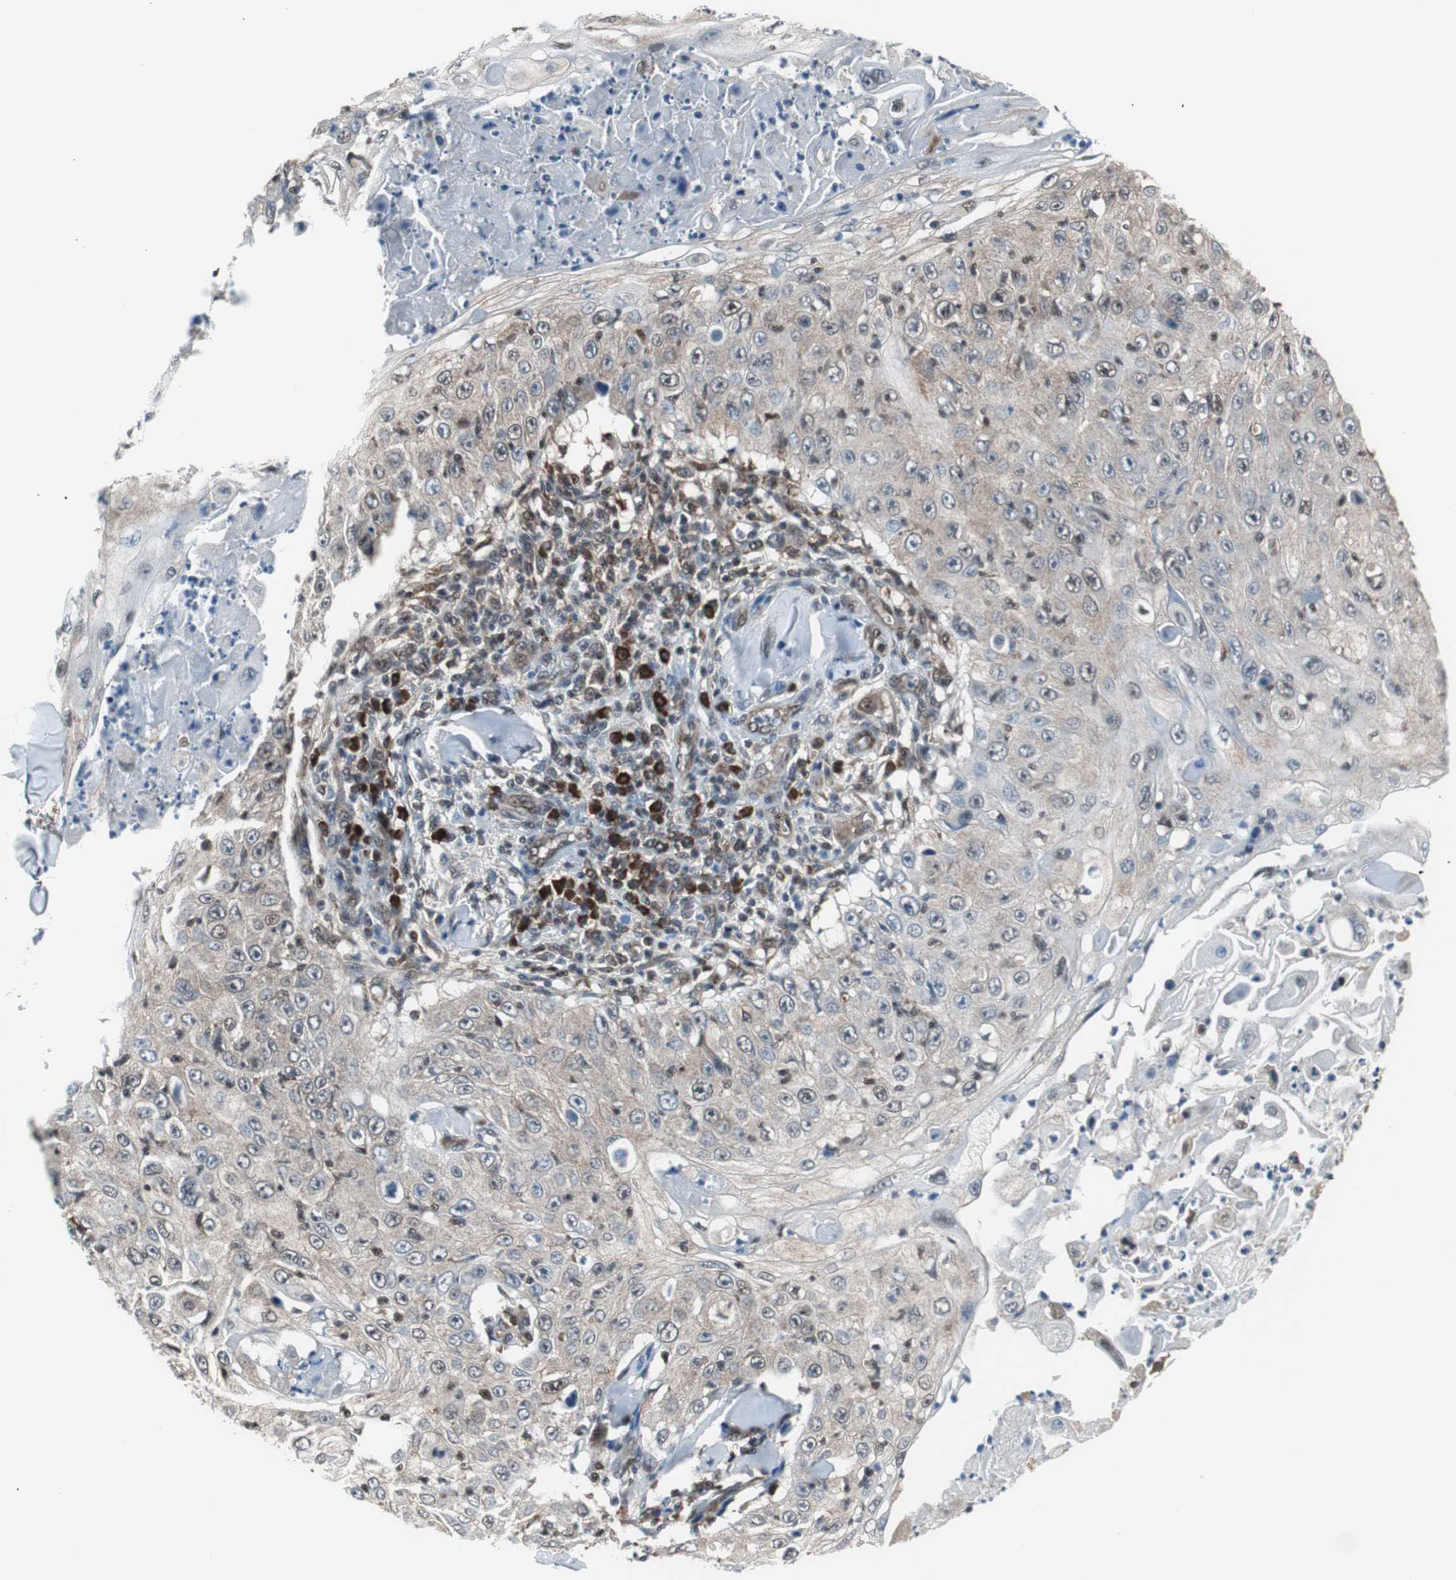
{"staining": {"intensity": "weak", "quantity": ">75%", "location": "cytoplasmic/membranous"}, "tissue": "skin cancer", "cell_type": "Tumor cells", "image_type": "cancer", "snomed": [{"axis": "morphology", "description": "Squamous cell carcinoma, NOS"}, {"axis": "topography", "description": "Skin"}], "caption": "Immunohistochemistry staining of skin squamous cell carcinoma, which shows low levels of weak cytoplasmic/membranous expression in about >75% of tumor cells indicating weak cytoplasmic/membranous protein positivity. The staining was performed using DAB (3,3'-diaminobenzidine) (brown) for protein detection and nuclei were counterstained in hematoxylin (blue).", "gene": "VCP", "patient": {"sex": "male", "age": 86}}